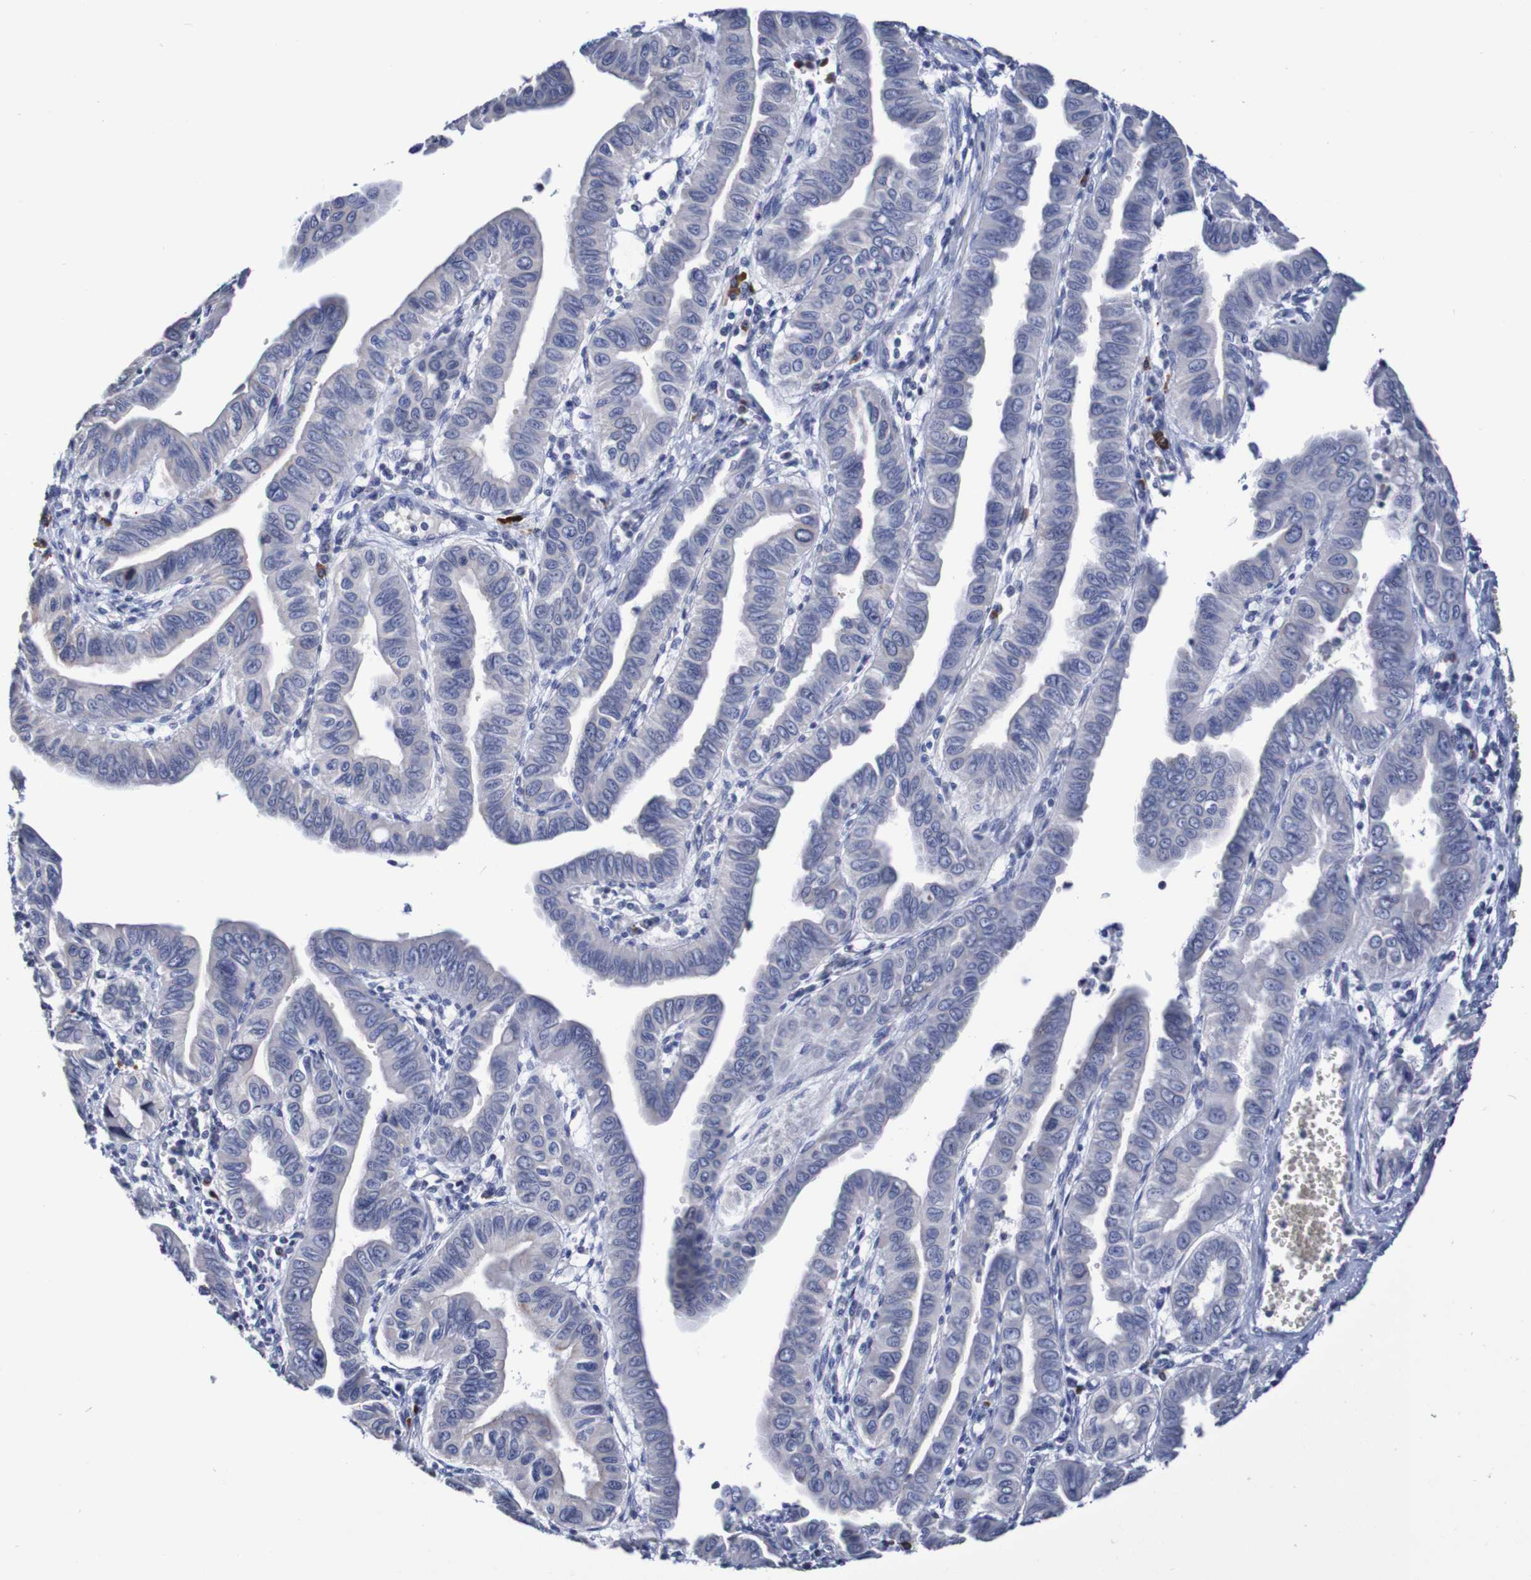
{"staining": {"intensity": "negative", "quantity": "none", "location": "none"}, "tissue": "pancreatic cancer", "cell_type": "Tumor cells", "image_type": "cancer", "snomed": [{"axis": "morphology", "description": "Normal tissue, NOS"}, {"axis": "topography", "description": "Lymph node"}], "caption": "Micrograph shows no significant protein expression in tumor cells of pancreatic cancer. (DAB (3,3'-diaminobenzidine) IHC, high magnification).", "gene": "ACVR1C", "patient": {"sex": "male", "age": 50}}